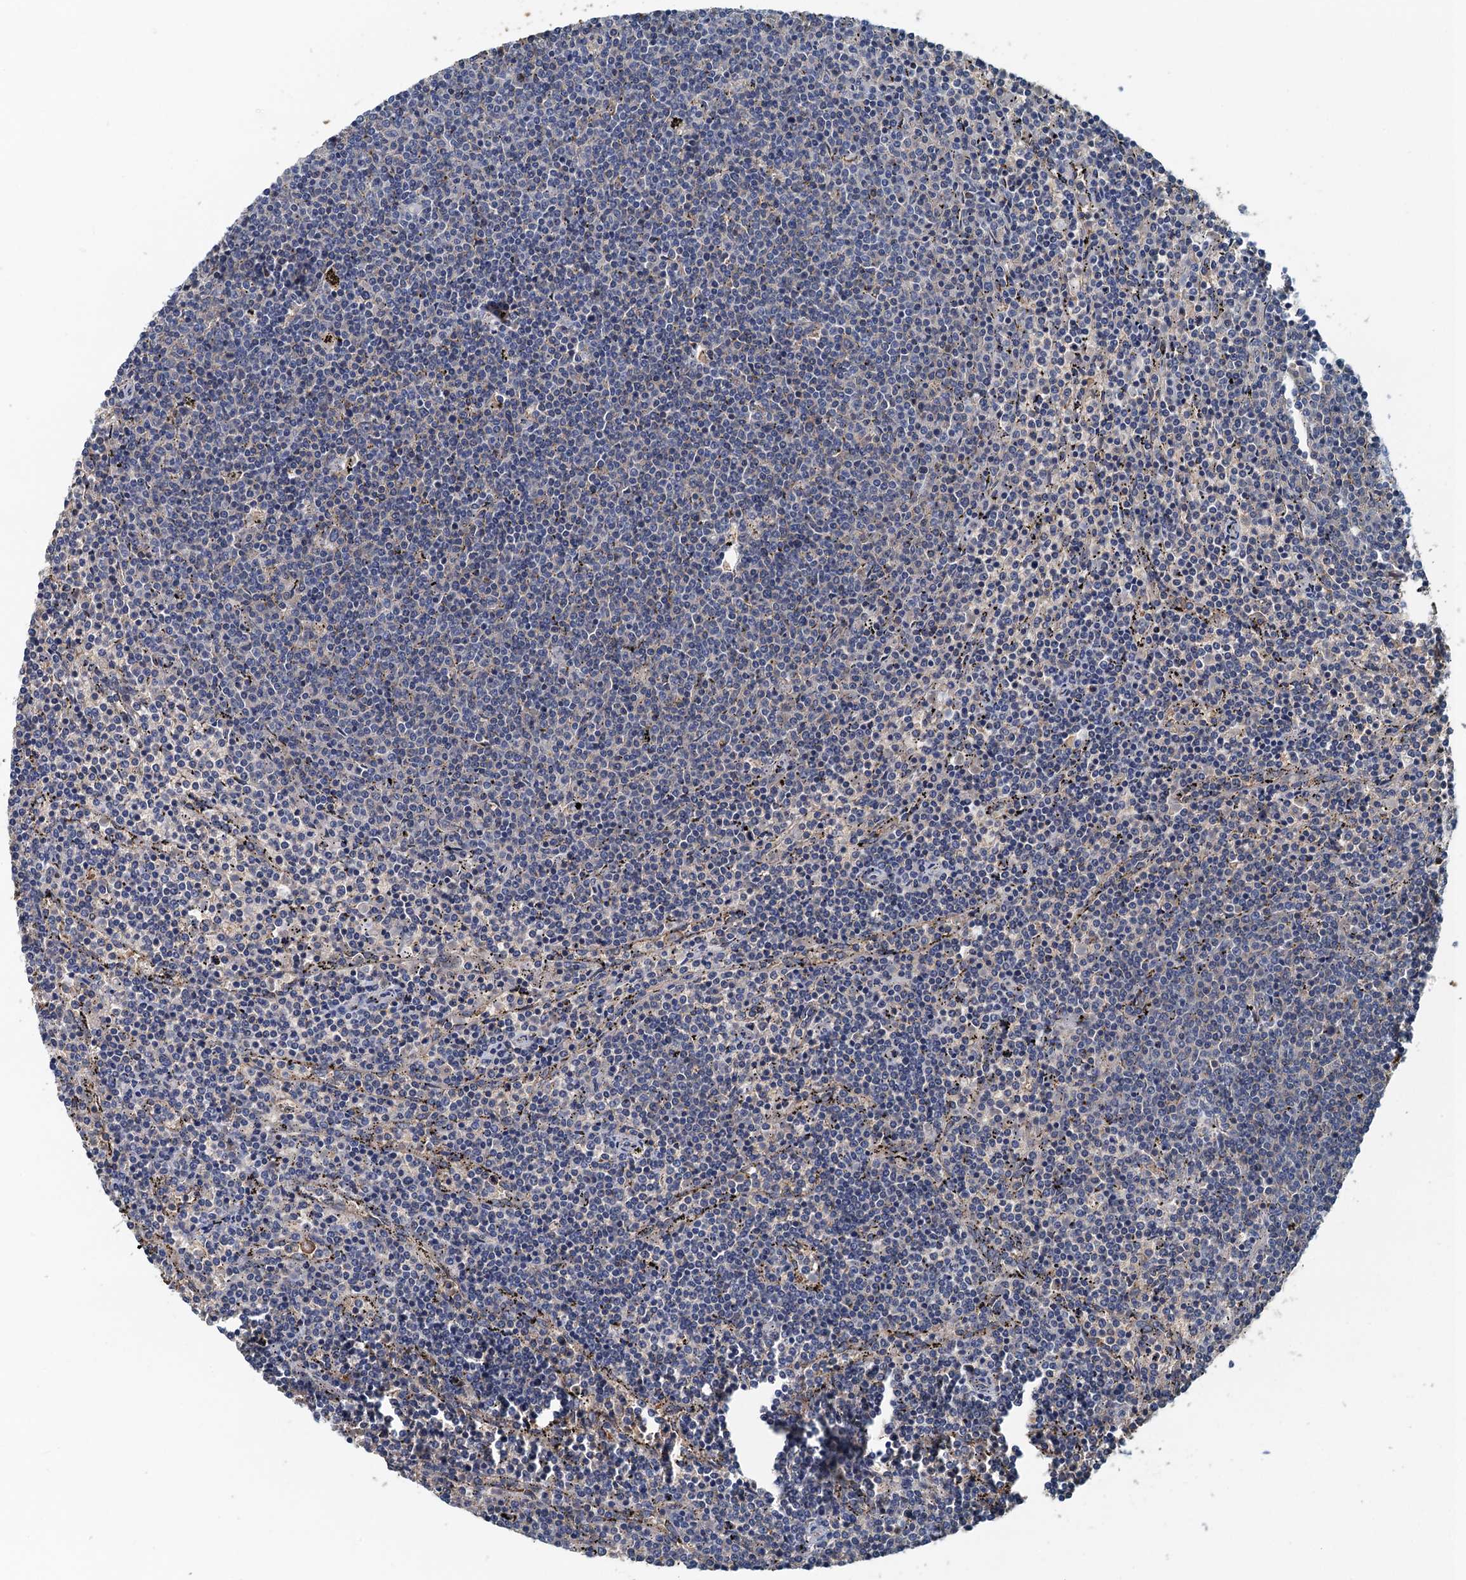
{"staining": {"intensity": "negative", "quantity": "none", "location": "none"}, "tissue": "lymphoma", "cell_type": "Tumor cells", "image_type": "cancer", "snomed": [{"axis": "morphology", "description": "Malignant lymphoma, non-Hodgkin's type, Low grade"}, {"axis": "topography", "description": "Spleen"}], "caption": "This is an IHC micrograph of low-grade malignant lymphoma, non-Hodgkin's type. There is no expression in tumor cells.", "gene": "LSM14B", "patient": {"sex": "female", "age": 50}}